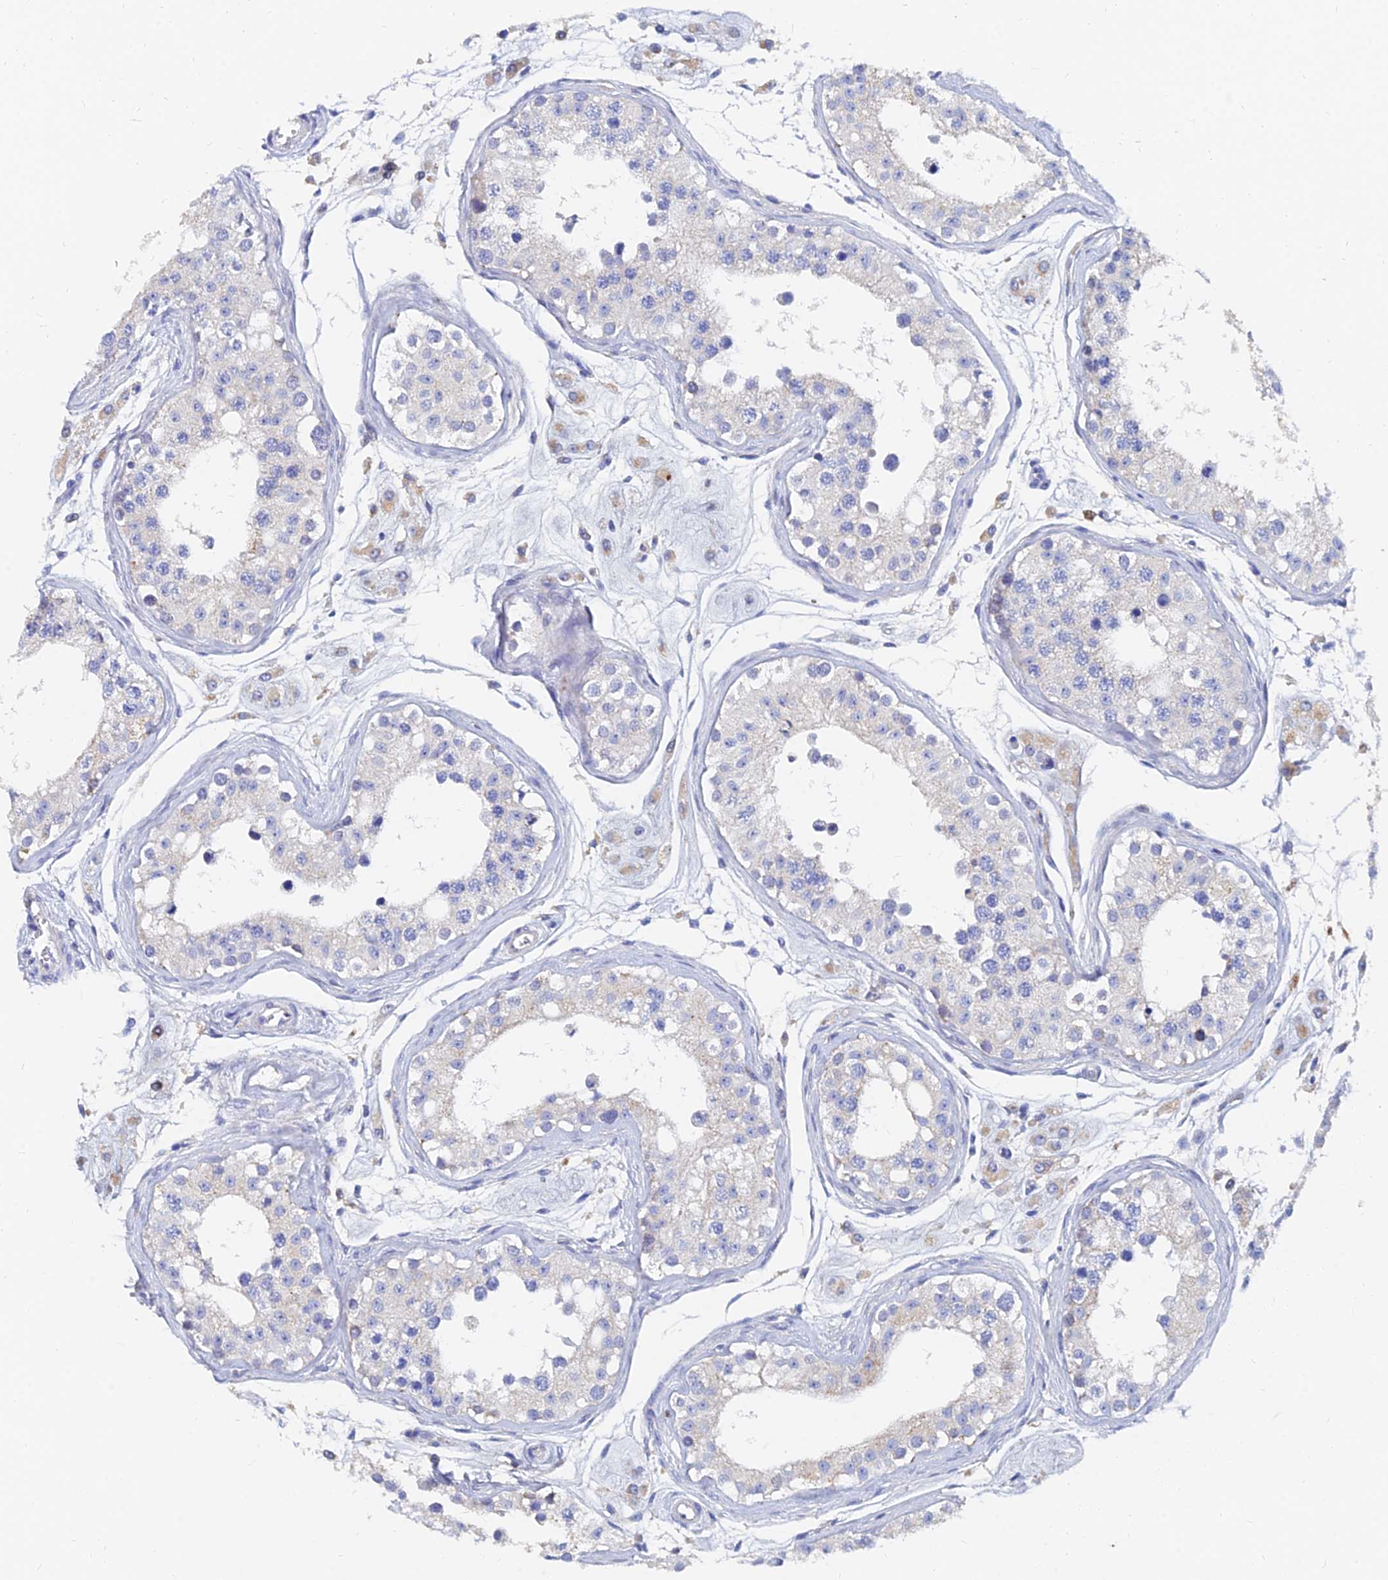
{"staining": {"intensity": "moderate", "quantity": "<25%", "location": "cytoplasmic/membranous"}, "tissue": "testis", "cell_type": "Cells in seminiferous ducts", "image_type": "normal", "snomed": [{"axis": "morphology", "description": "Normal tissue, NOS"}, {"axis": "morphology", "description": "Adenocarcinoma, metastatic, NOS"}, {"axis": "topography", "description": "Testis"}], "caption": "IHC of normal human testis demonstrates low levels of moderate cytoplasmic/membranous positivity in approximately <25% of cells in seminiferous ducts.", "gene": "SPNS1", "patient": {"sex": "male", "age": 26}}